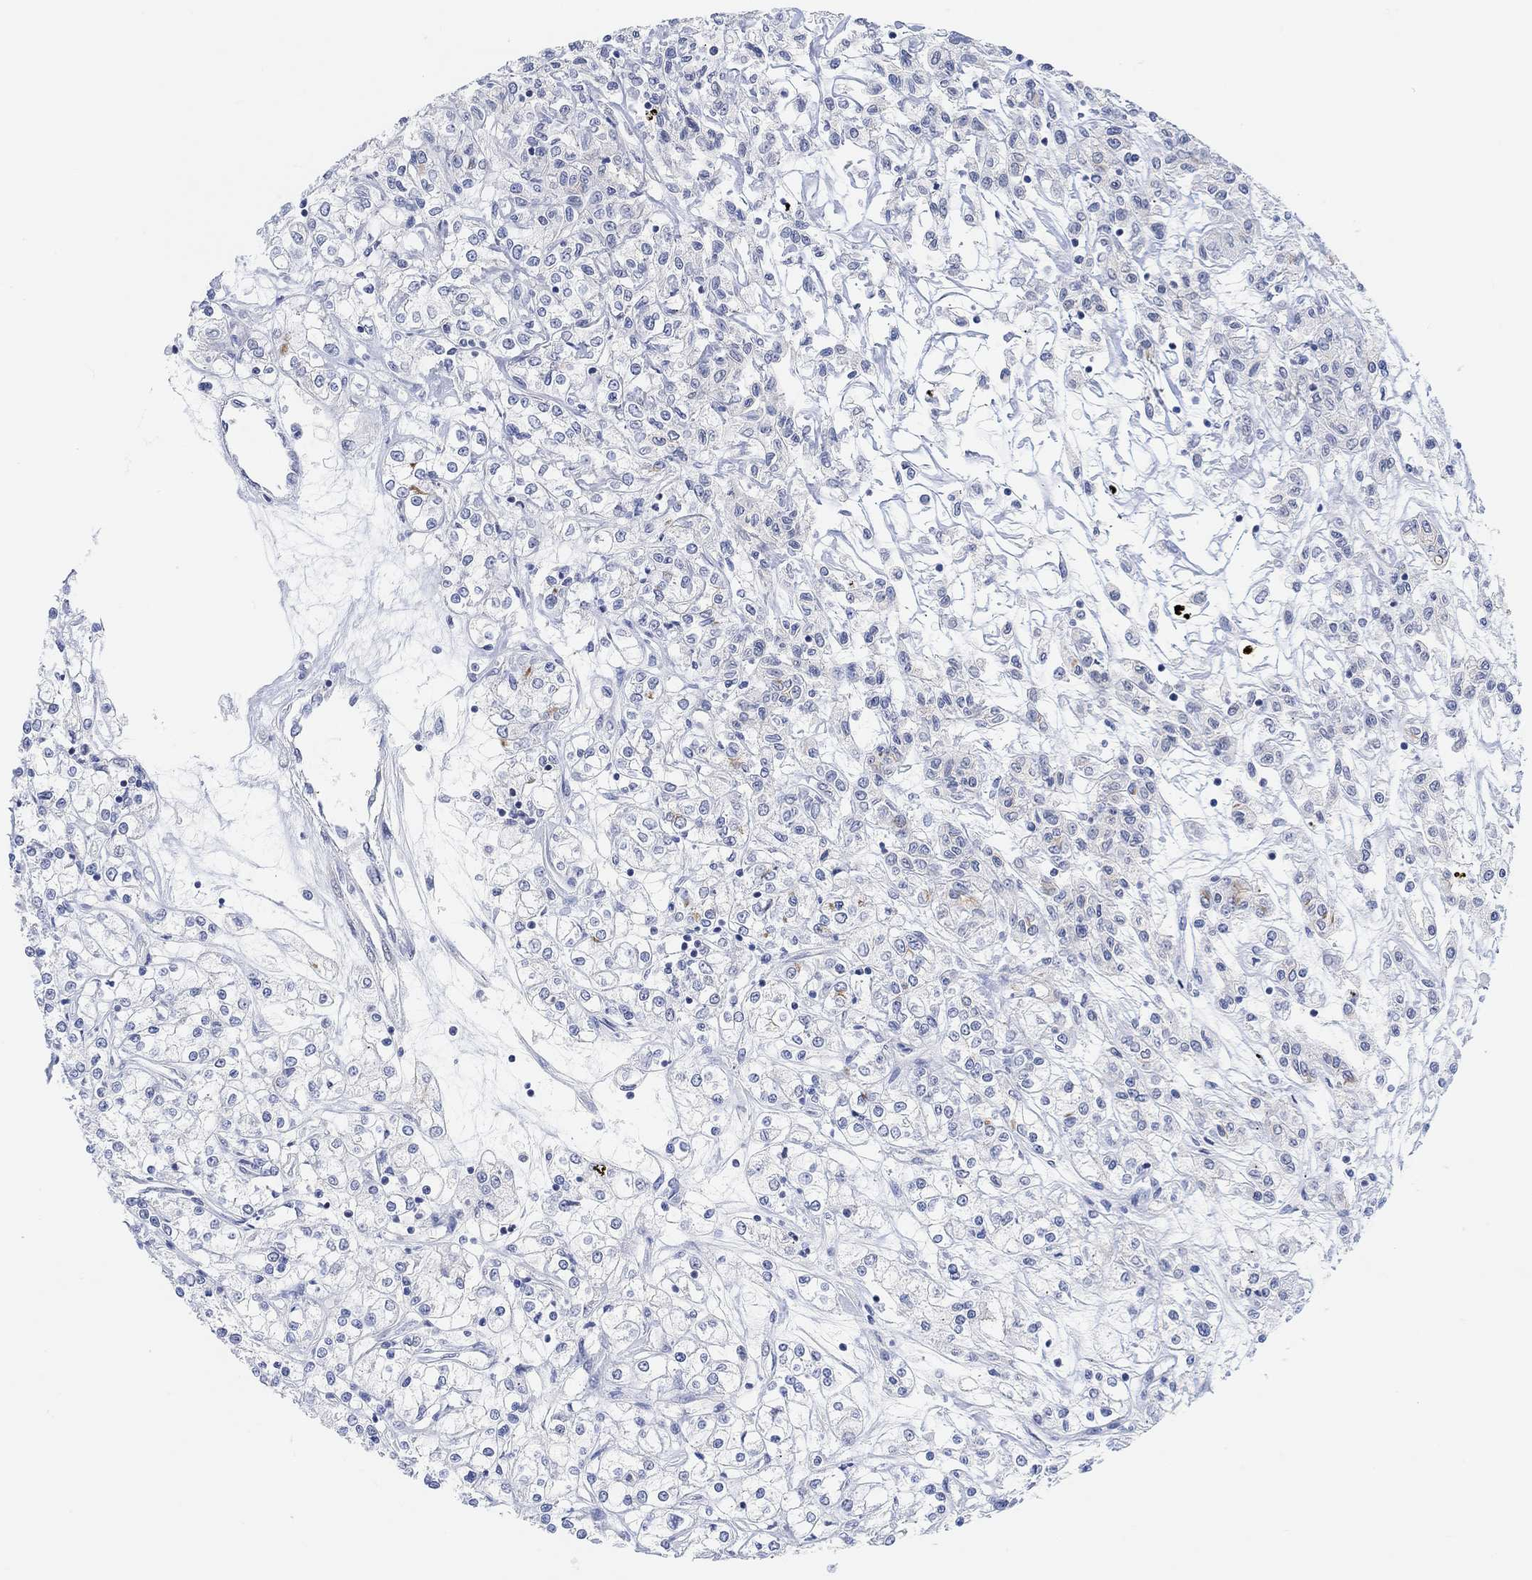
{"staining": {"intensity": "negative", "quantity": "none", "location": "none"}, "tissue": "renal cancer", "cell_type": "Tumor cells", "image_type": "cancer", "snomed": [{"axis": "morphology", "description": "Adenocarcinoma, NOS"}, {"axis": "topography", "description": "Kidney"}], "caption": "This is a histopathology image of IHC staining of adenocarcinoma (renal), which shows no positivity in tumor cells.", "gene": "MUC1", "patient": {"sex": "female", "age": 59}}